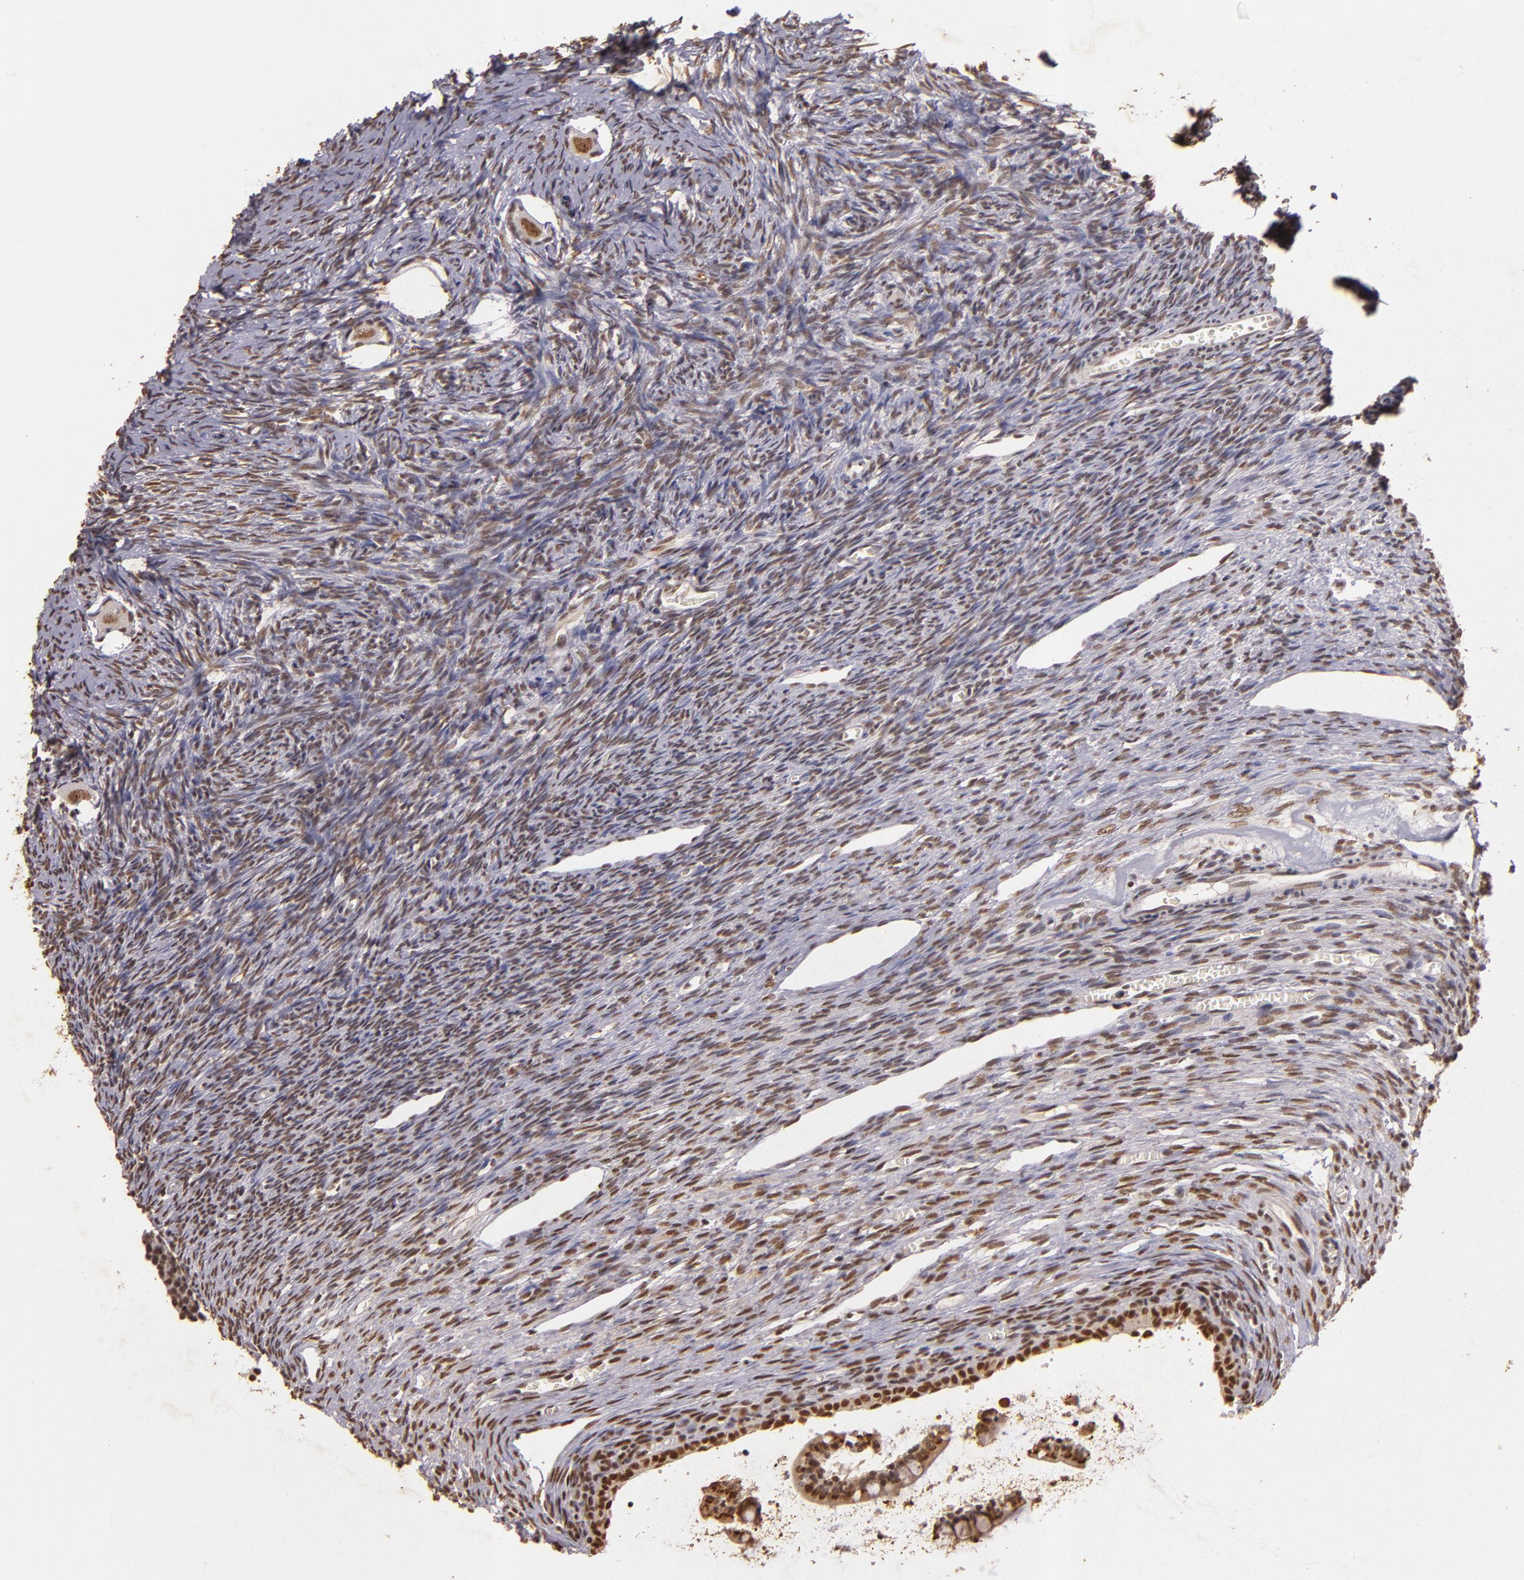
{"staining": {"intensity": "moderate", "quantity": ">75%", "location": "nuclear"}, "tissue": "ovary", "cell_type": "Follicle cells", "image_type": "normal", "snomed": [{"axis": "morphology", "description": "Normal tissue, NOS"}, {"axis": "topography", "description": "Ovary"}], "caption": "Brown immunohistochemical staining in unremarkable ovary displays moderate nuclear expression in about >75% of follicle cells.", "gene": "CBX3", "patient": {"sex": "female", "age": 27}}